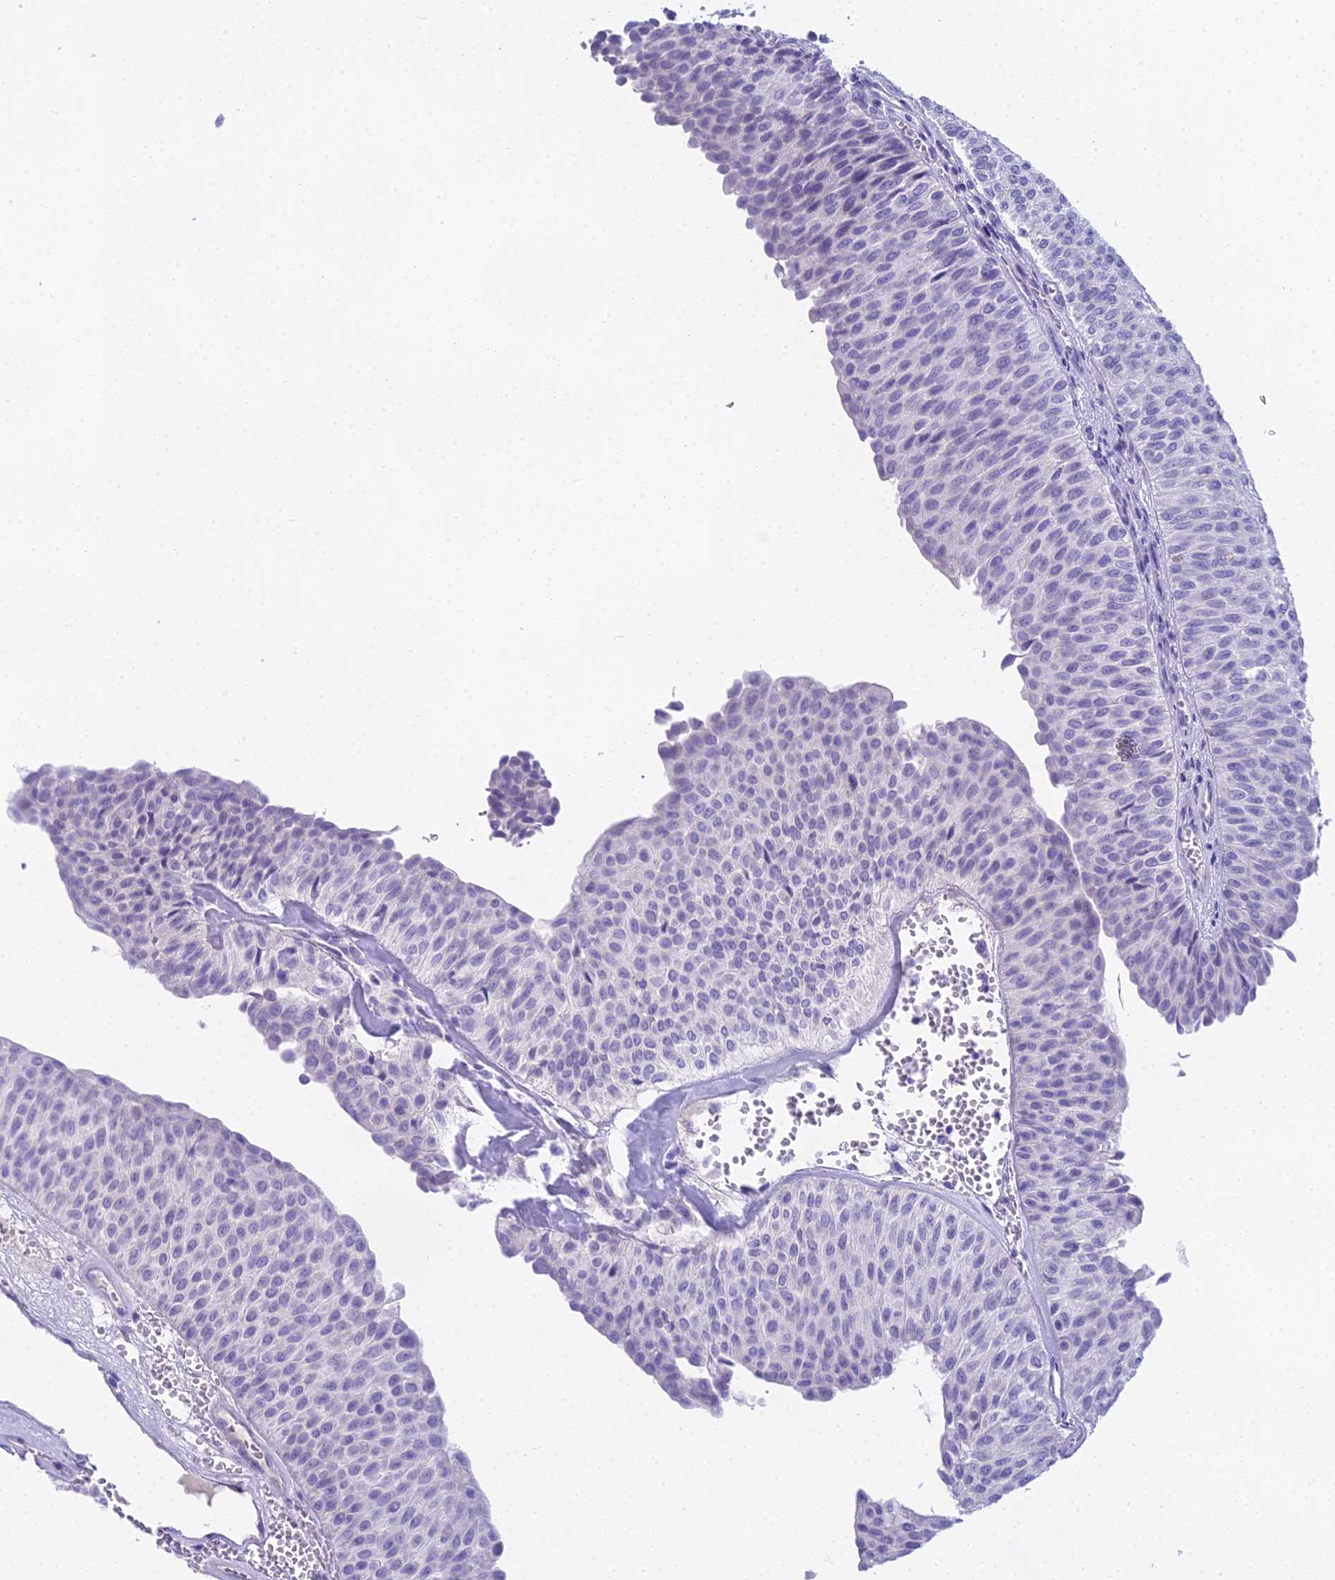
{"staining": {"intensity": "negative", "quantity": "none", "location": "none"}, "tissue": "urothelial cancer", "cell_type": "Tumor cells", "image_type": "cancer", "snomed": [{"axis": "morphology", "description": "Urothelial carcinoma, Low grade"}, {"axis": "topography", "description": "Urinary bladder"}], "caption": "Immunohistochemistry (IHC) photomicrograph of human urothelial carcinoma (low-grade) stained for a protein (brown), which shows no positivity in tumor cells.", "gene": "UNC80", "patient": {"sex": "male", "age": 78}}